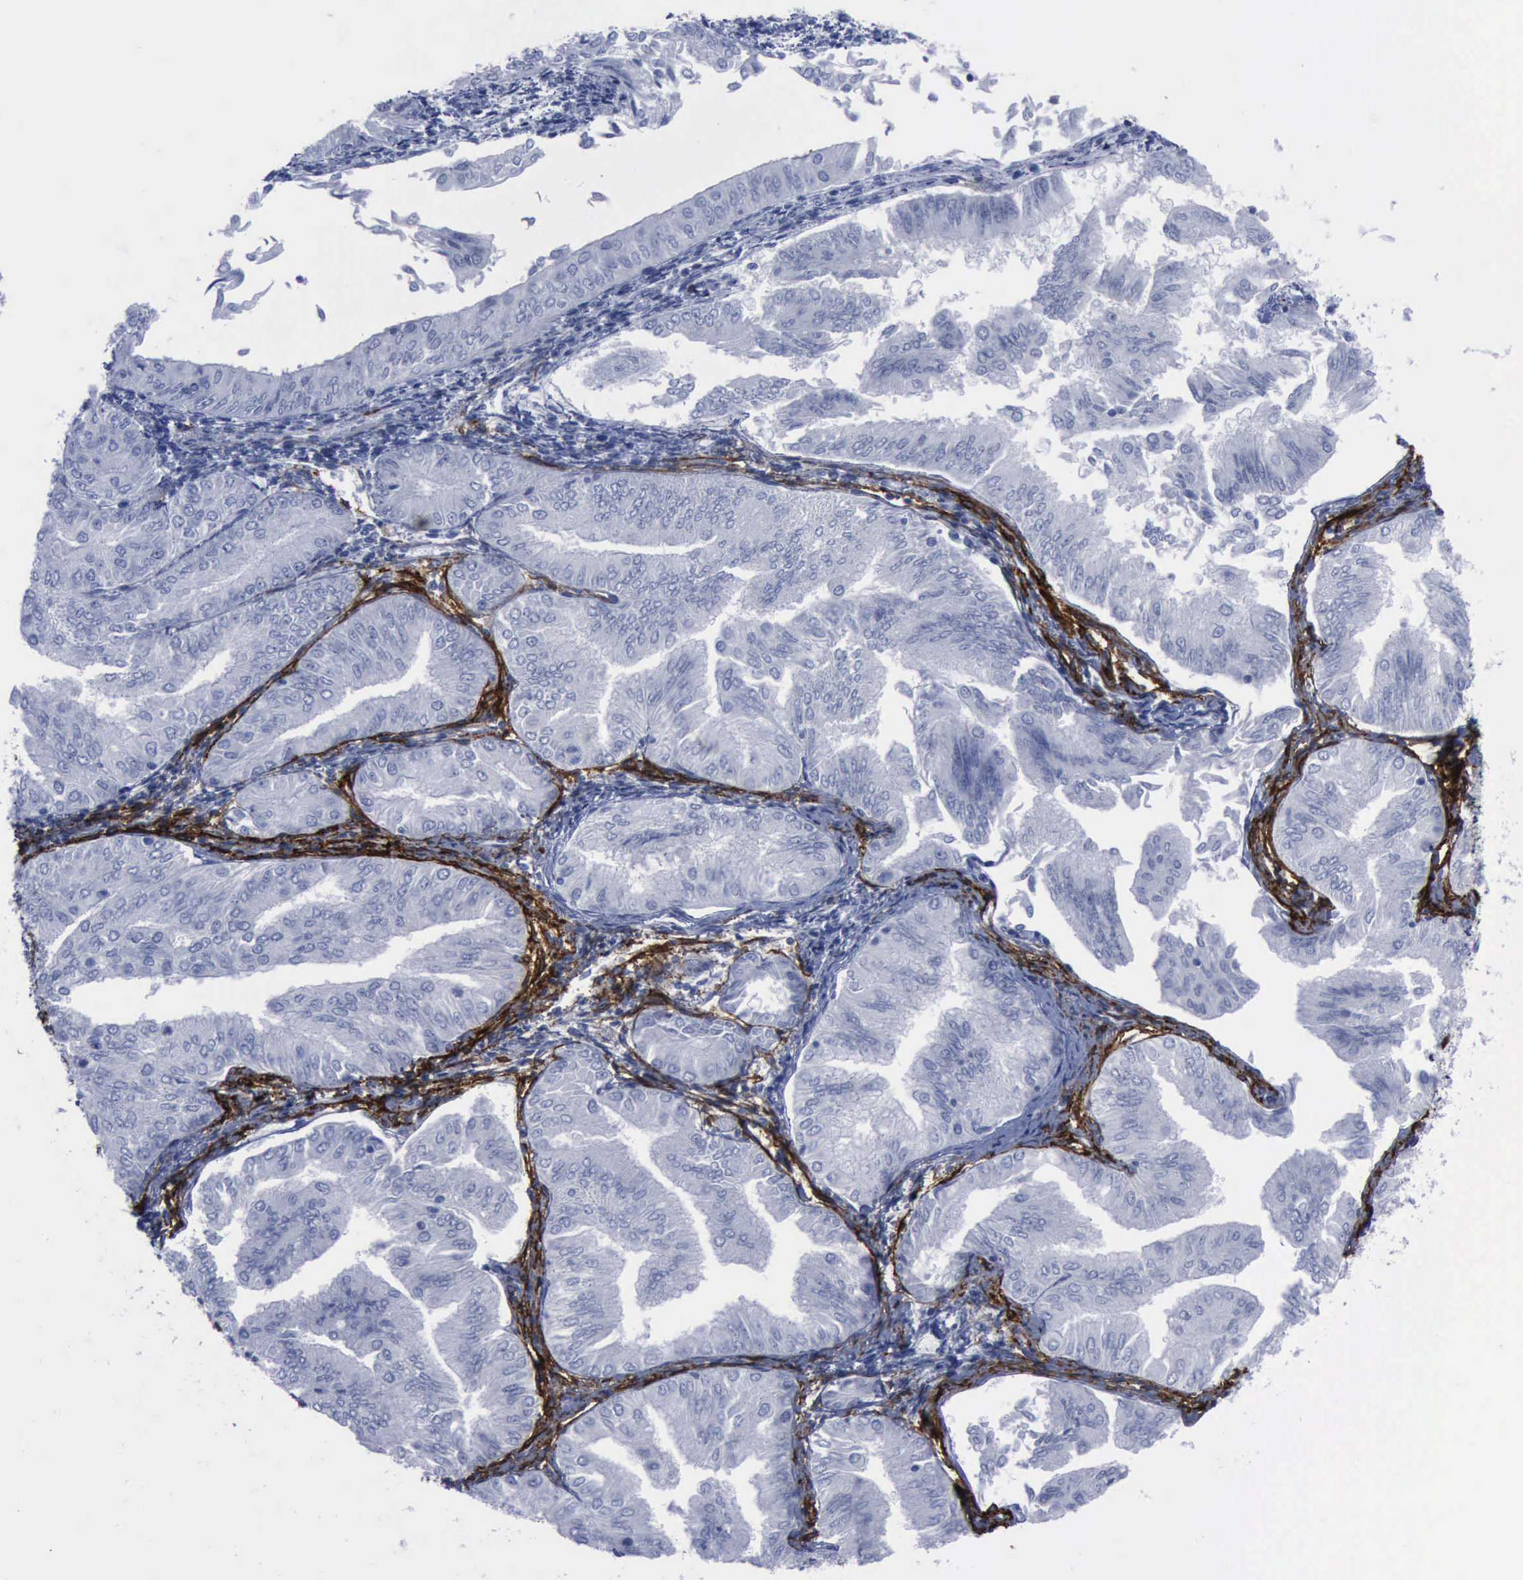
{"staining": {"intensity": "negative", "quantity": "none", "location": "none"}, "tissue": "endometrial cancer", "cell_type": "Tumor cells", "image_type": "cancer", "snomed": [{"axis": "morphology", "description": "Adenocarcinoma, NOS"}, {"axis": "topography", "description": "Endometrium"}], "caption": "IHC photomicrograph of human endometrial cancer (adenocarcinoma) stained for a protein (brown), which shows no staining in tumor cells.", "gene": "NGFR", "patient": {"sex": "female", "age": 53}}